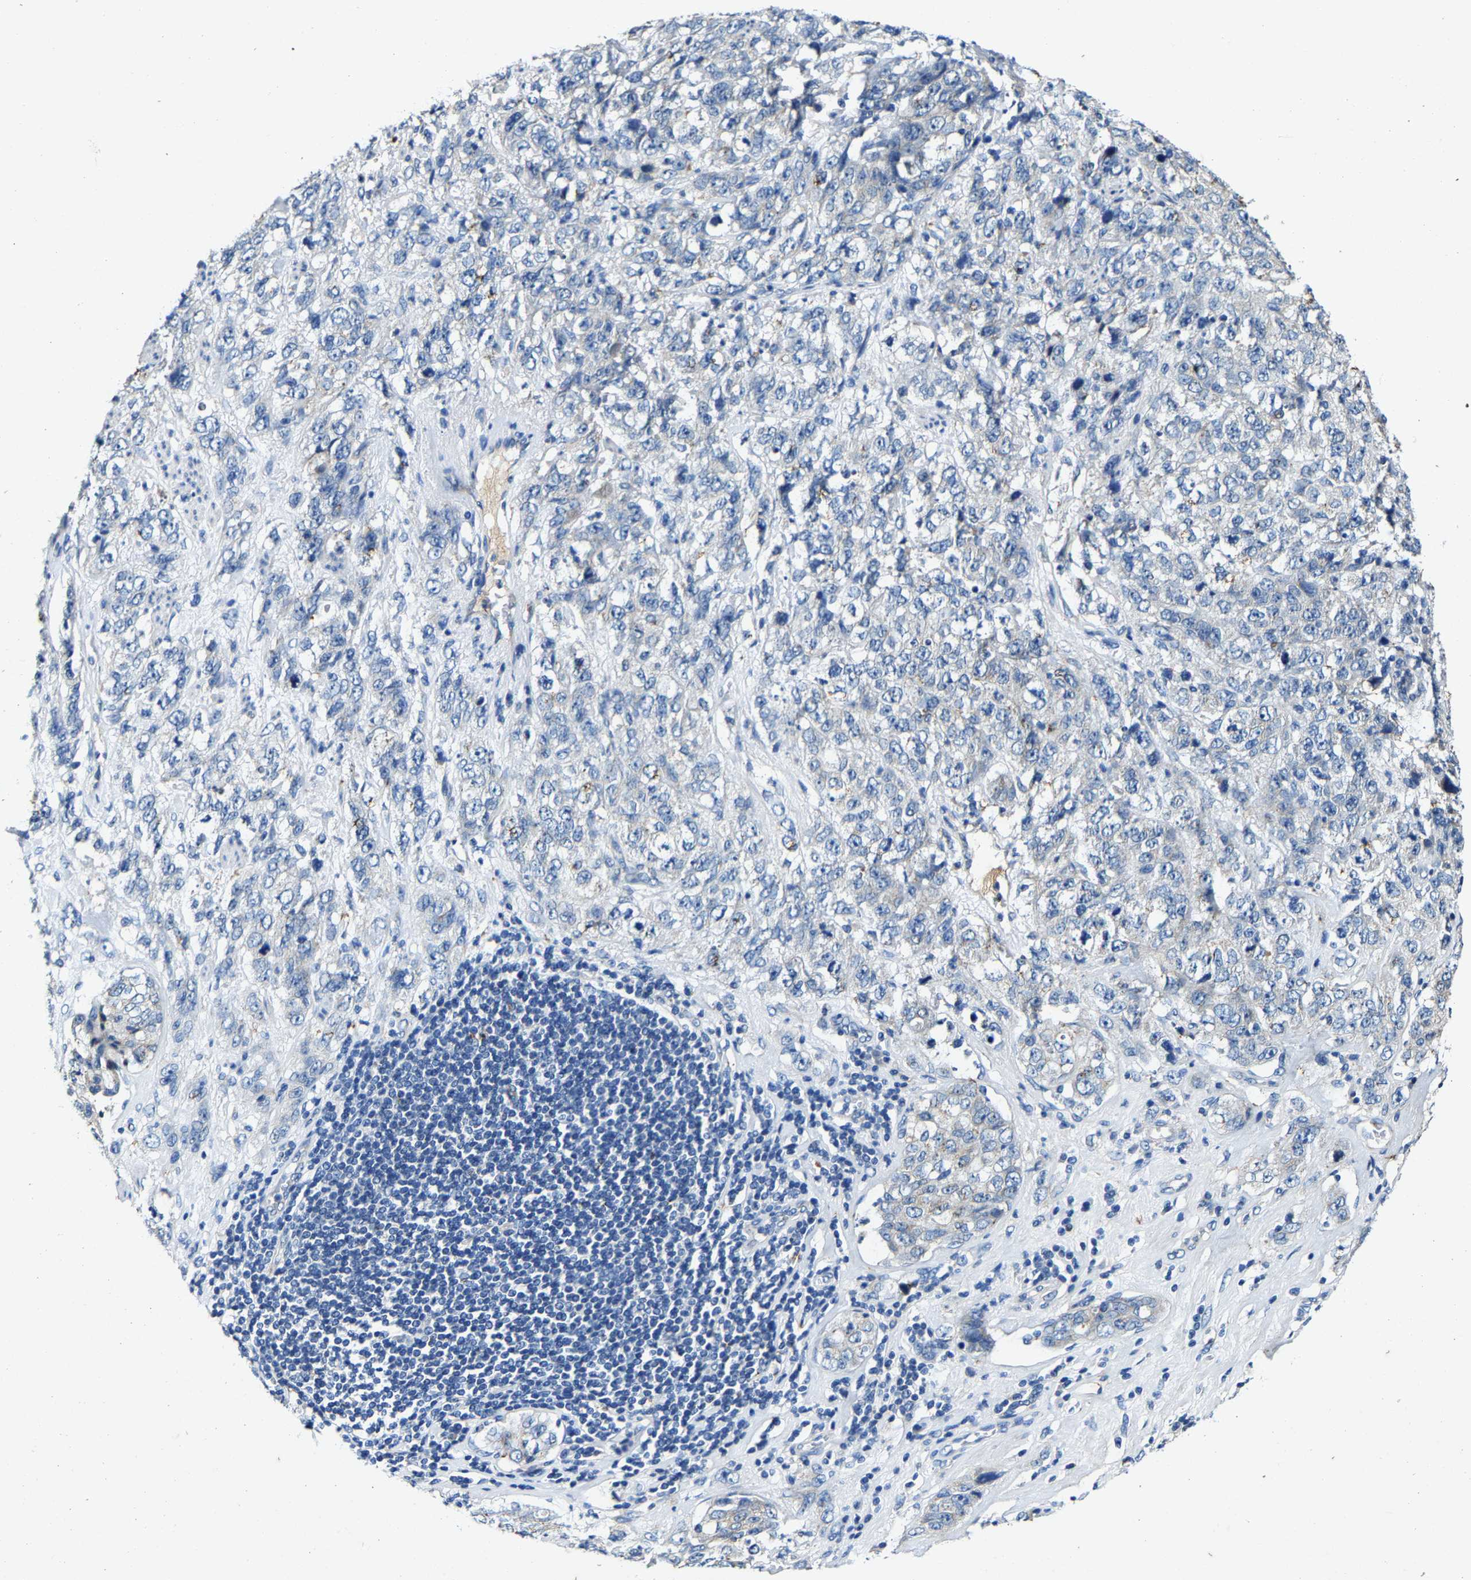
{"staining": {"intensity": "negative", "quantity": "none", "location": "none"}, "tissue": "stomach cancer", "cell_type": "Tumor cells", "image_type": "cancer", "snomed": [{"axis": "morphology", "description": "Adenocarcinoma, NOS"}, {"axis": "topography", "description": "Stomach"}], "caption": "DAB immunohistochemical staining of human stomach cancer (adenocarcinoma) shows no significant staining in tumor cells.", "gene": "SLC25A25", "patient": {"sex": "male", "age": 48}}